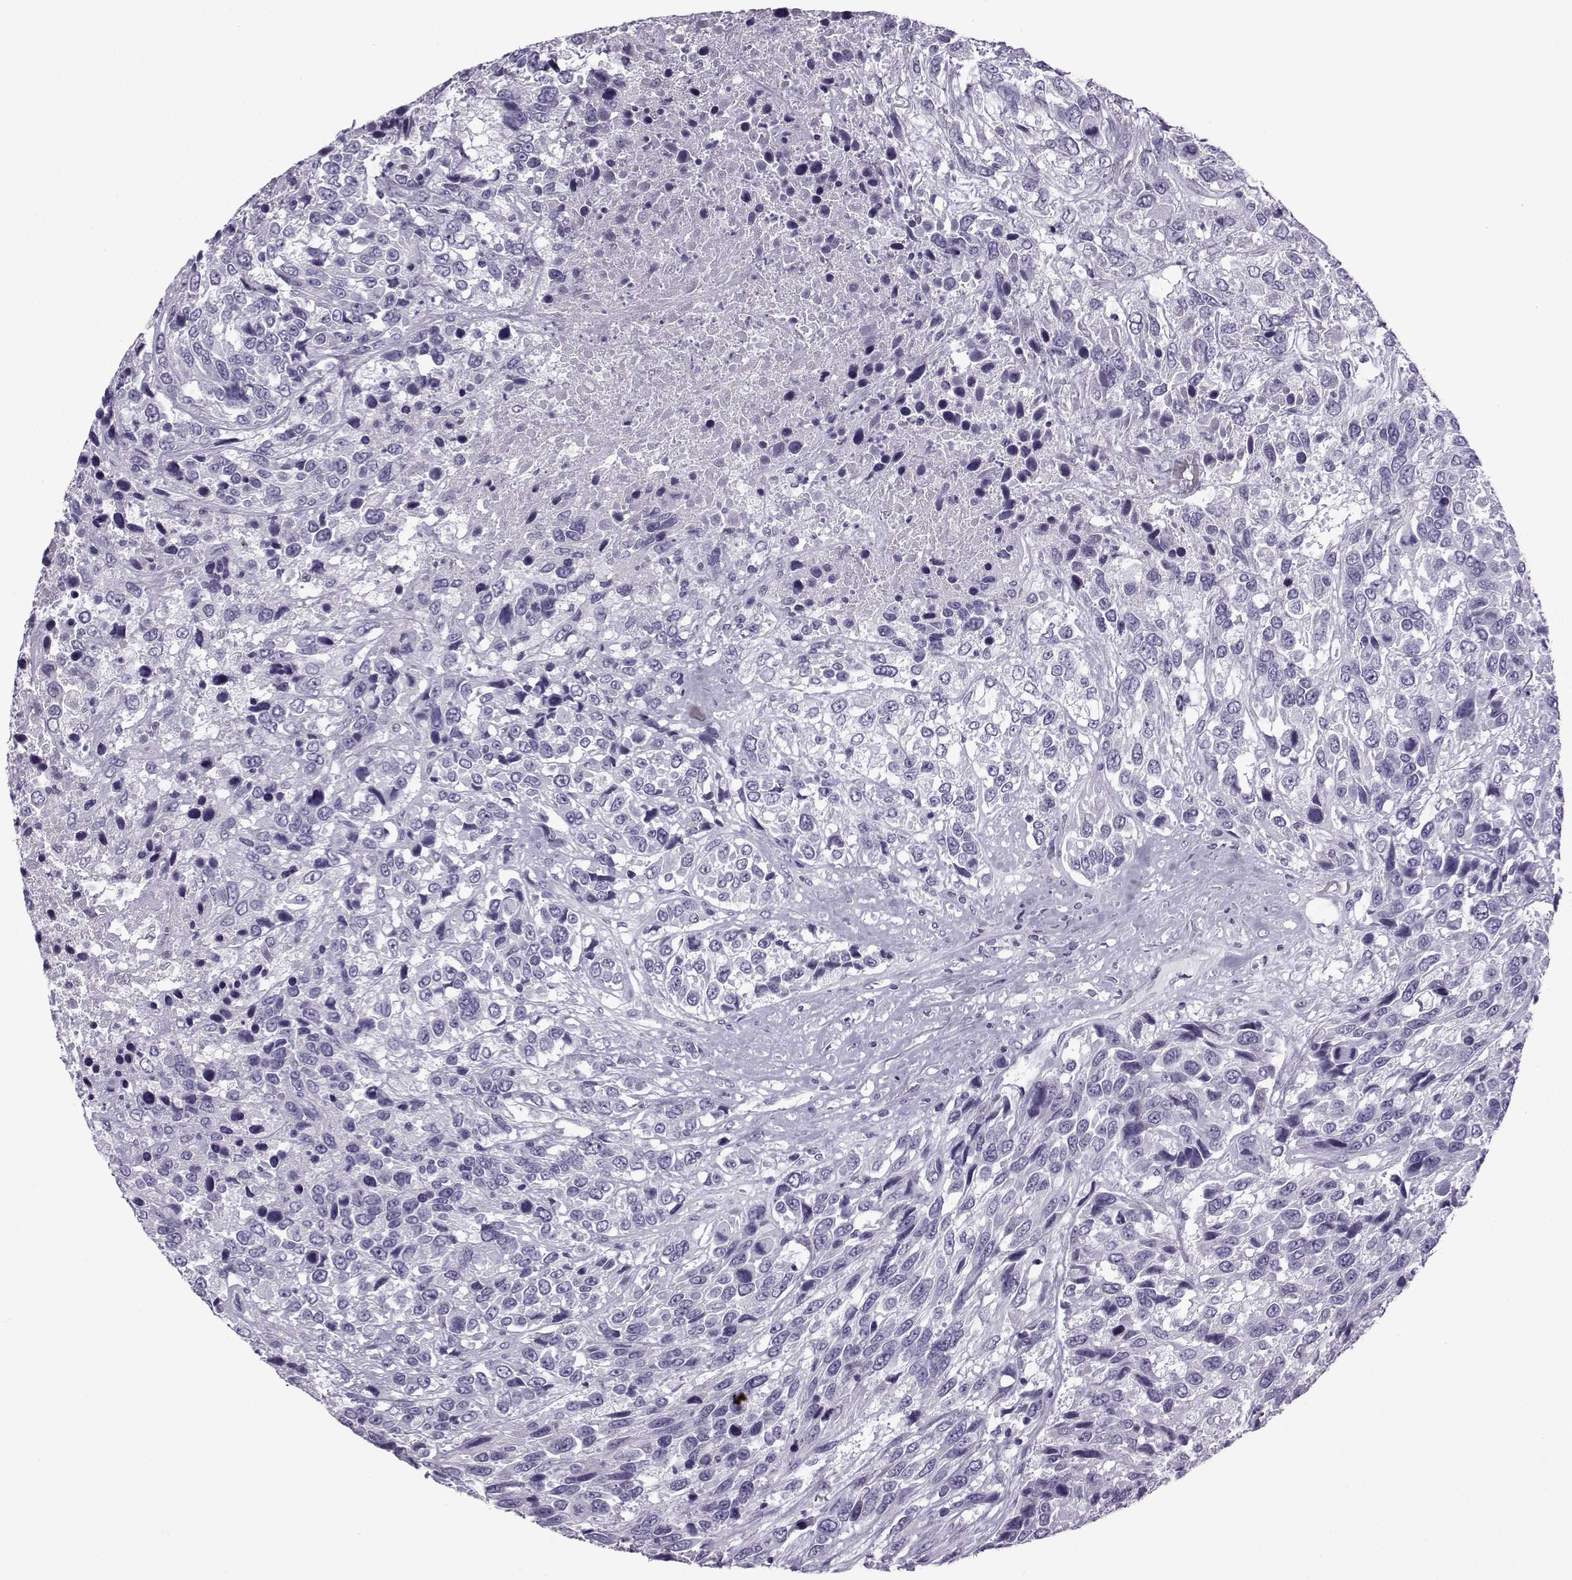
{"staining": {"intensity": "negative", "quantity": "none", "location": "none"}, "tissue": "urothelial cancer", "cell_type": "Tumor cells", "image_type": "cancer", "snomed": [{"axis": "morphology", "description": "Urothelial carcinoma, High grade"}, {"axis": "topography", "description": "Urinary bladder"}], "caption": "This image is of urothelial carcinoma (high-grade) stained with immunohistochemistry to label a protein in brown with the nuclei are counter-stained blue. There is no expression in tumor cells.", "gene": "OIP5", "patient": {"sex": "female", "age": 70}}